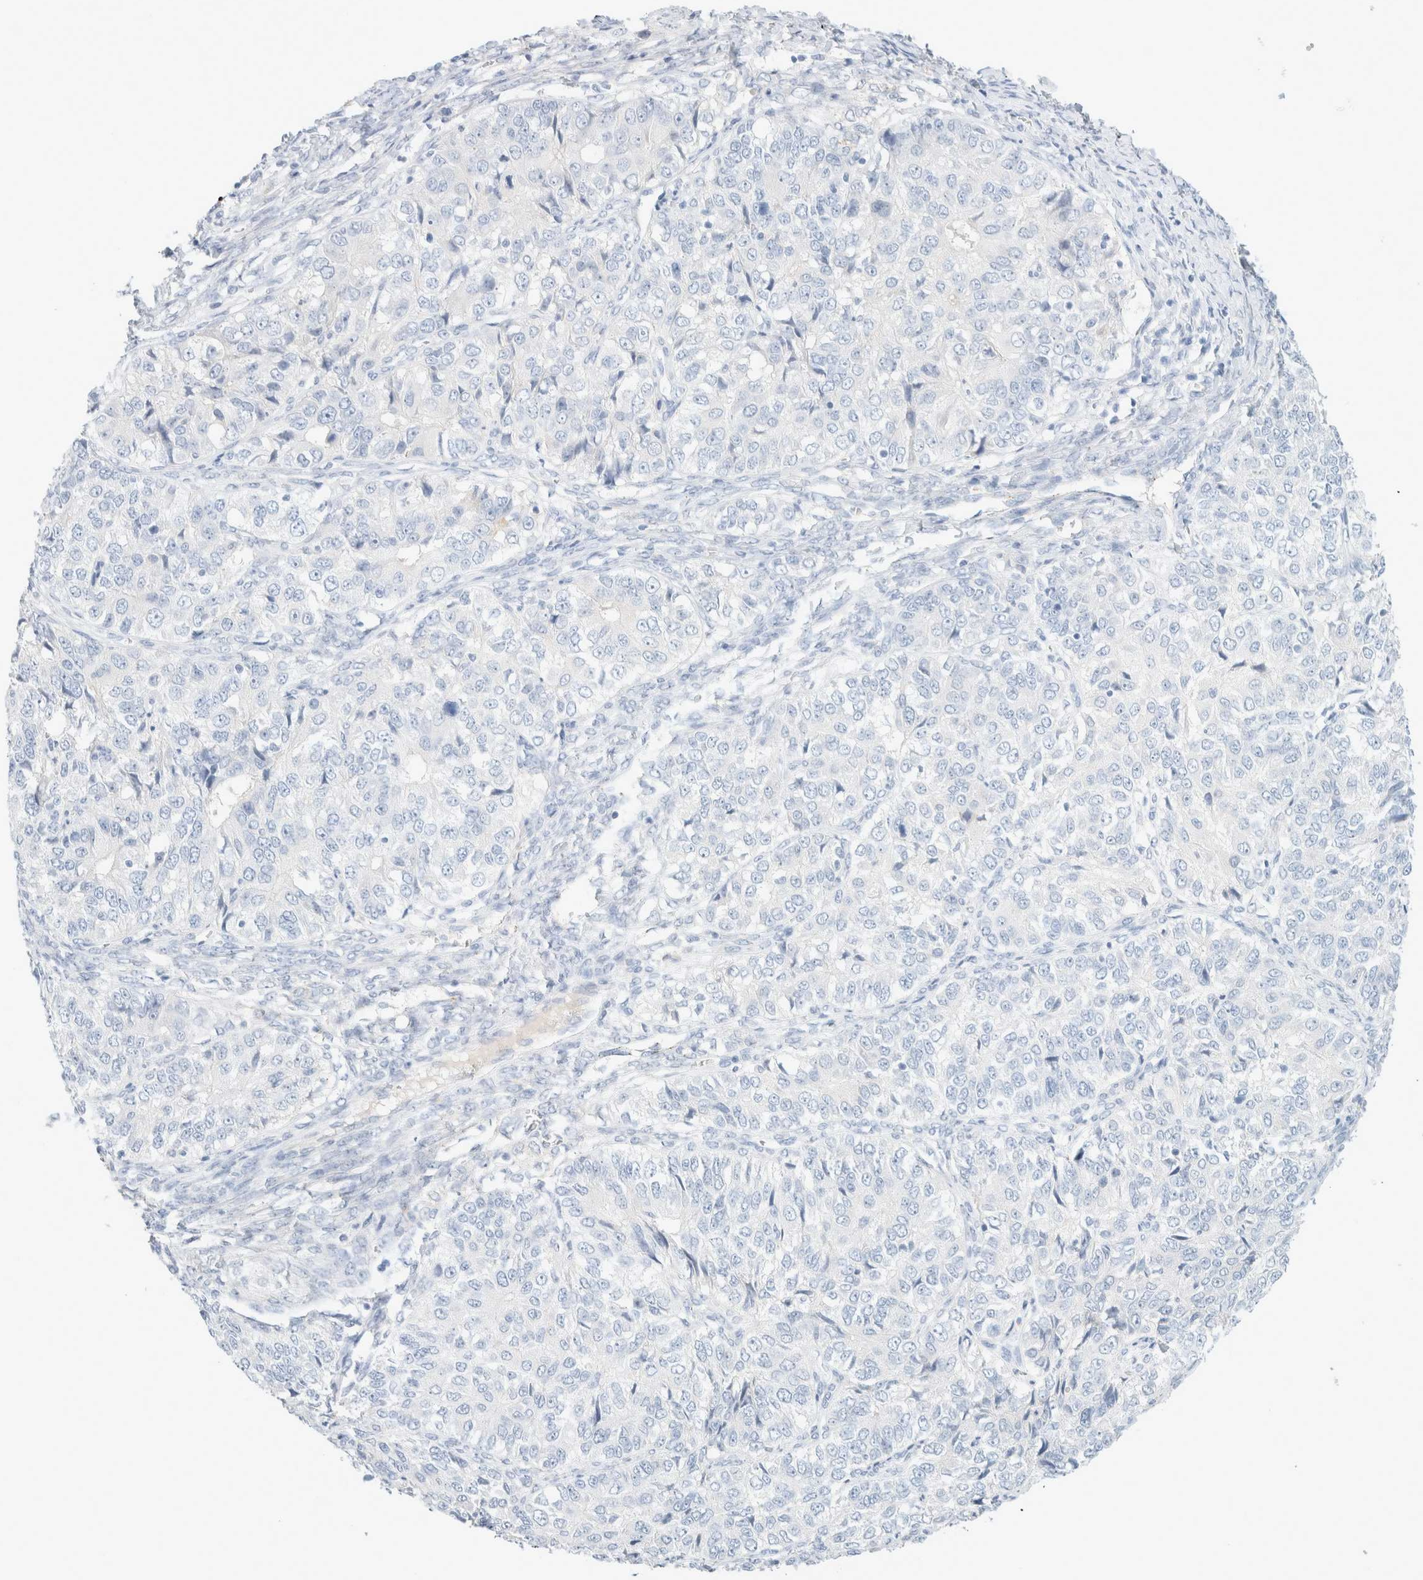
{"staining": {"intensity": "negative", "quantity": "none", "location": "none"}, "tissue": "ovarian cancer", "cell_type": "Tumor cells", "image_type": "cancer", "snomed": [{"axis": "morphology", "description": "Carcinoma, endometroid"}, {"axis": "topography", "description": "Ovary"}], "caption": "Tumor cells are negative for protein expression in human ovarian endometroid carcinoma.", "gene": "CPQ", "patient": {"sex": "female", "age": 51}}